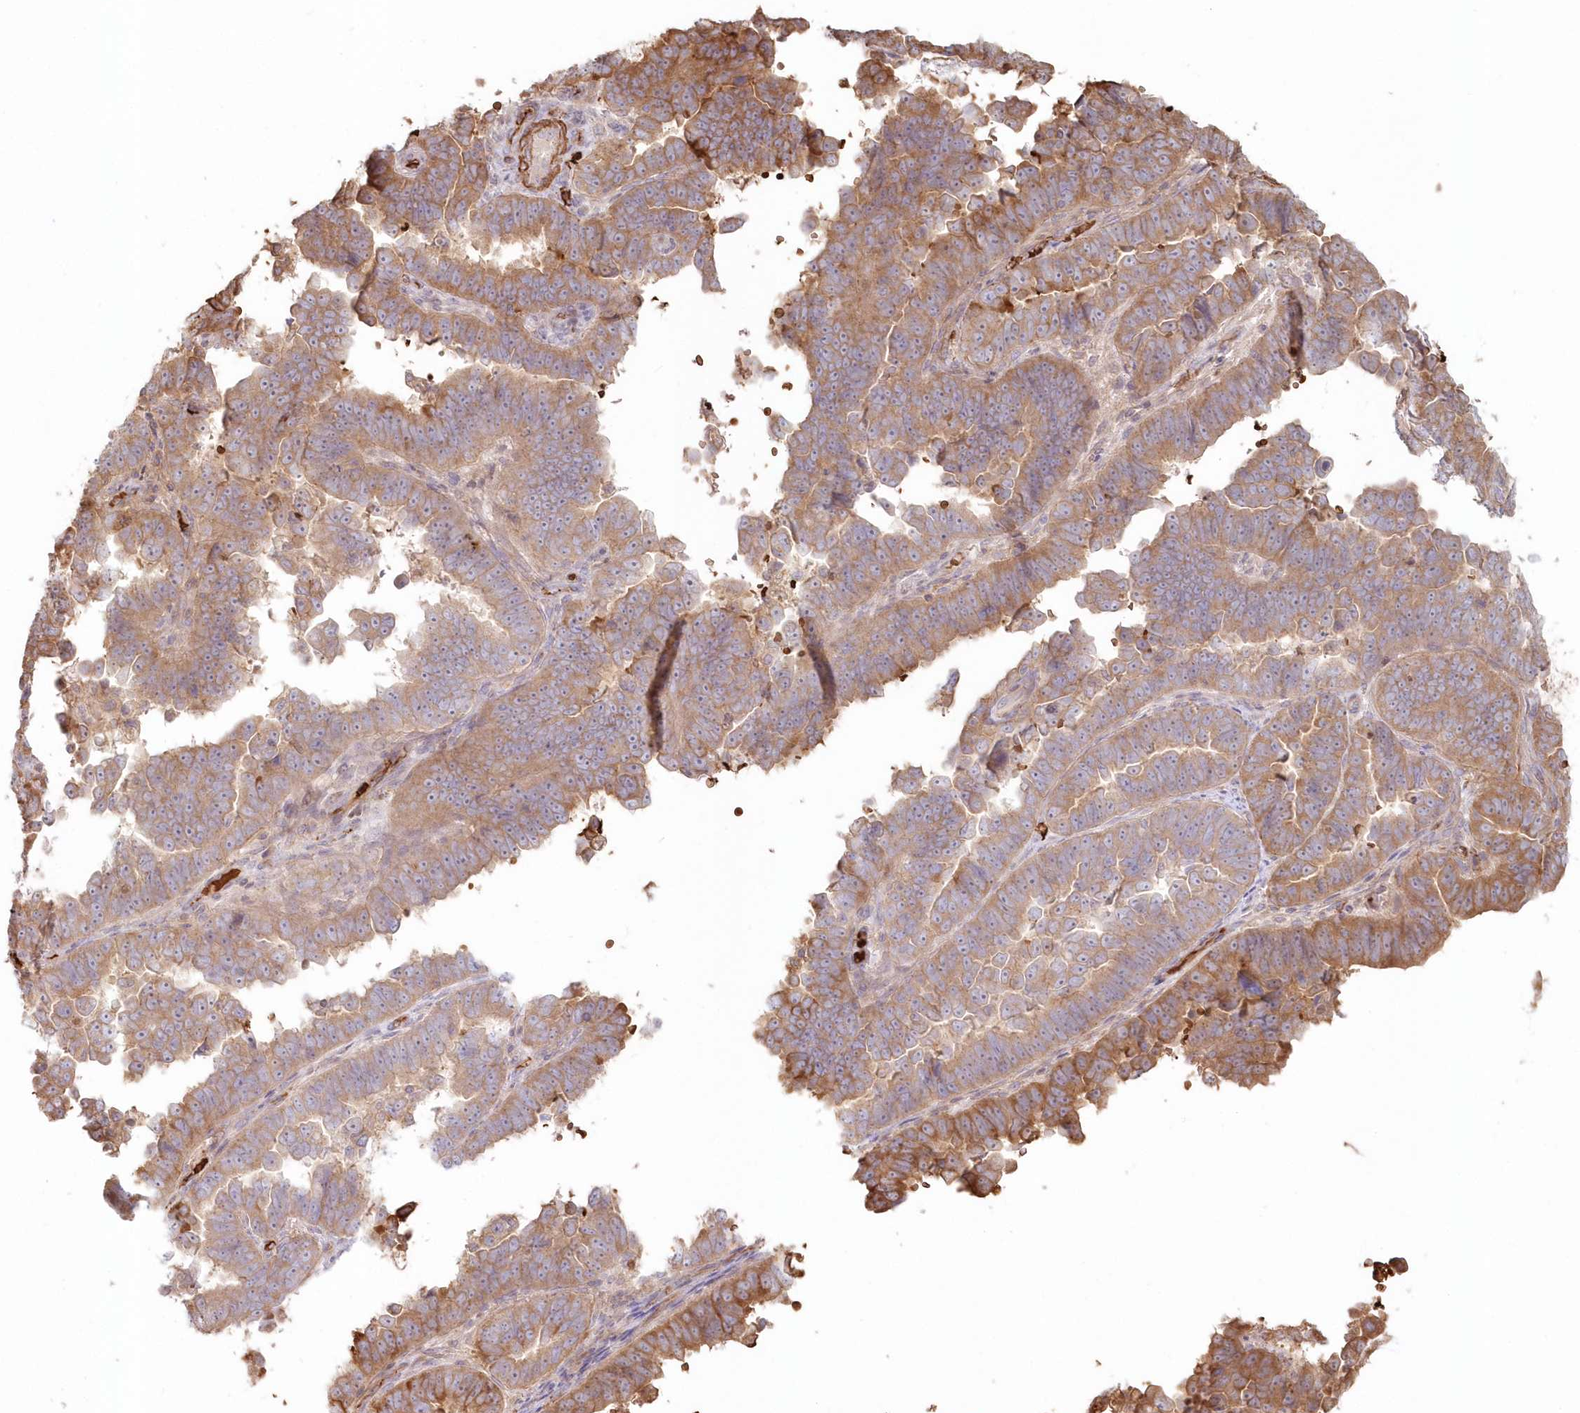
{"staining": {"intensity": "moderate", "quantity": "25%-75%", "location": "cytoplasmic/membranous"}, "tissue": "endometrial cancer", "cell_type": "Tumor cells", "image_type": "cancer", "snomed": [{"axis": "morphology", "description": "Adenocarcinoma, NOS"}, {"axis": "topography", "description": "Endometrium"}], "caption": "Immunohistochemistry (DAB) staining of human endometrial adenocarcinoma demonstrates moderate cytoplasmic/membranous protein staining in about 25%-75% of tumor cells.", "gene": "SERINC1", "patient": {"sex": "female", "age": 75}}